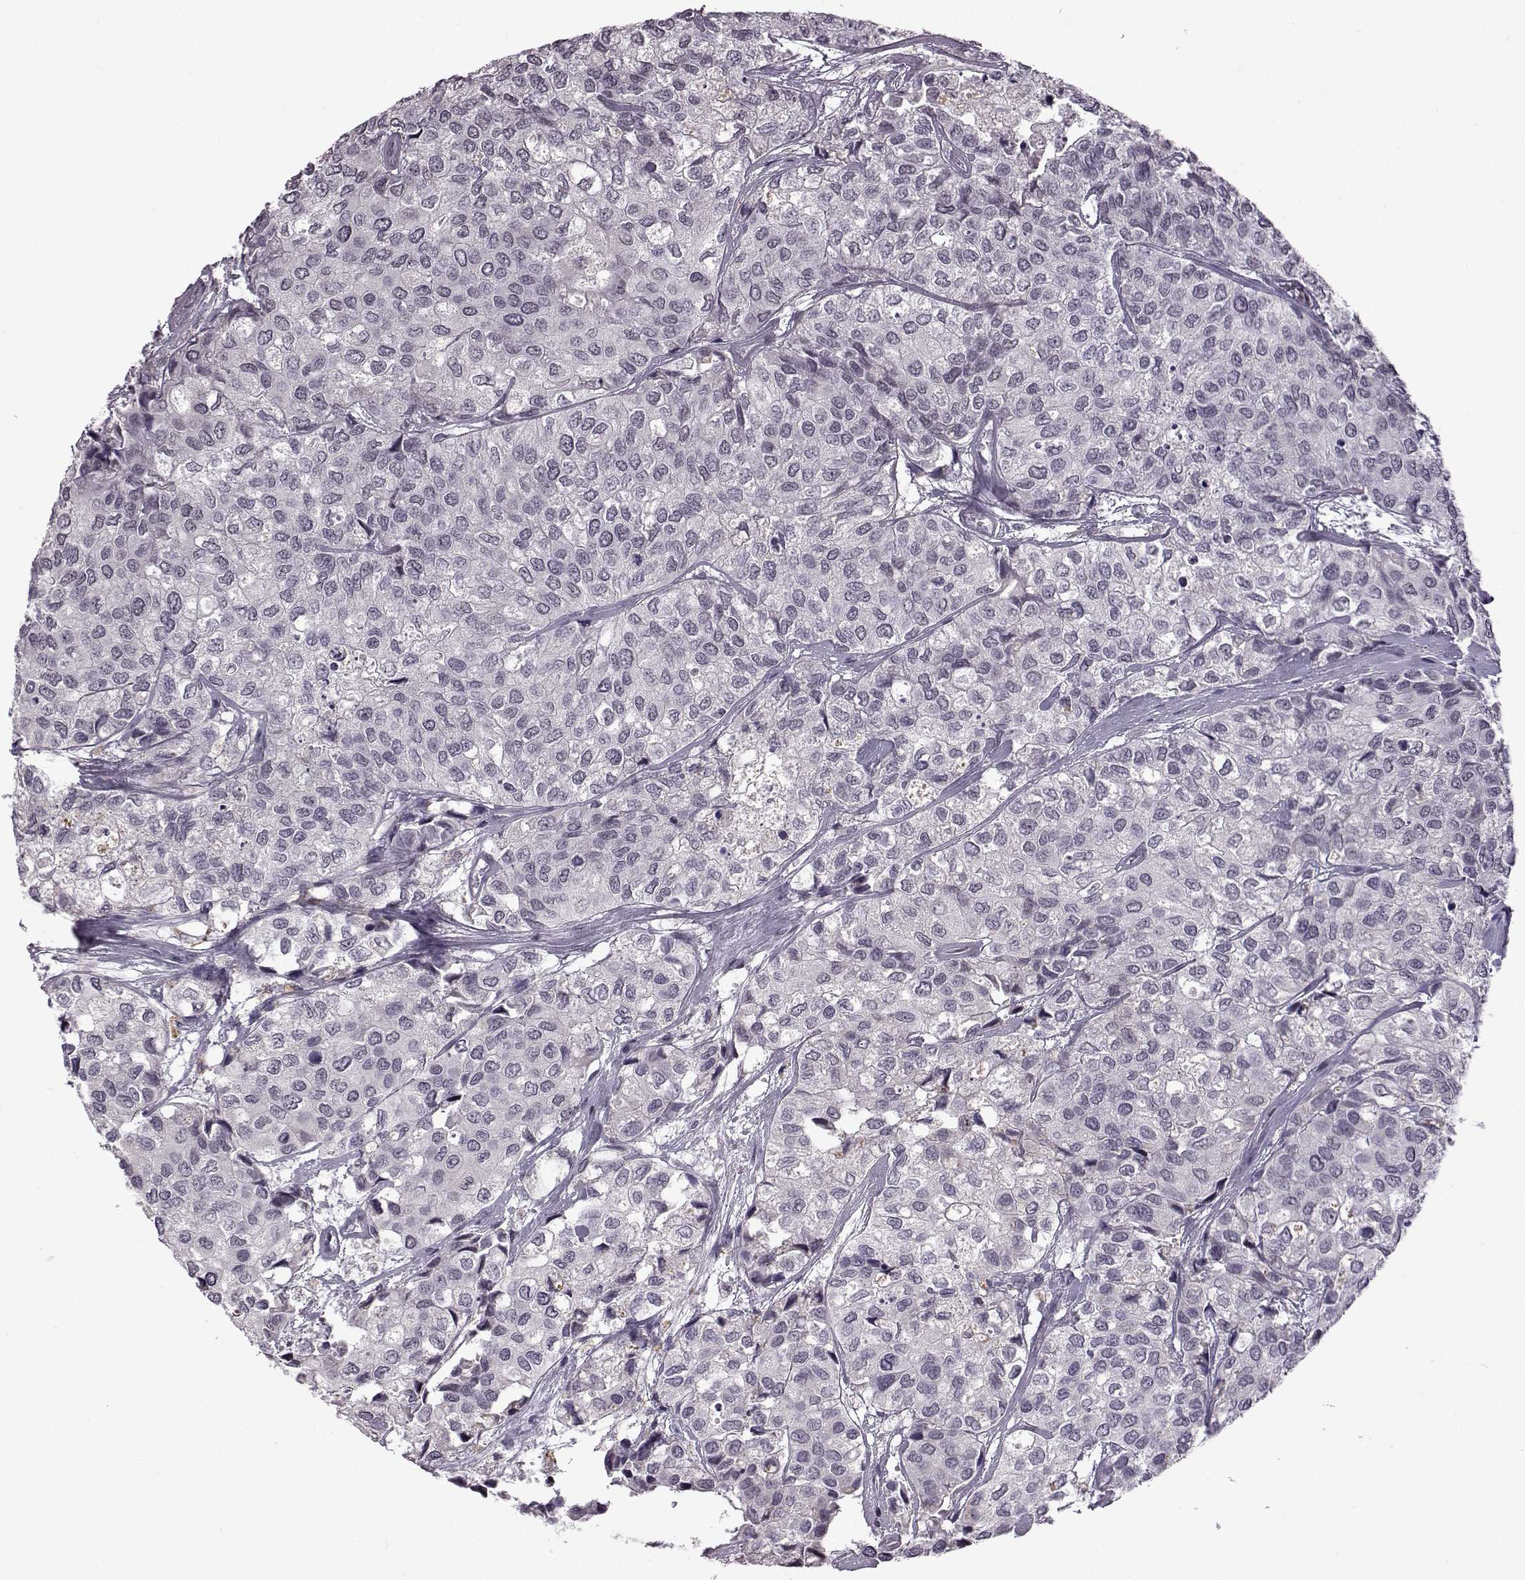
{"staining": {"intensity": "negative", "quantity": "none", "location": "none"}, "tissue": "urothelial cancer", "cell_type": "Tumor cells", "image_type": "cancer", "snomed": [{"axis": "morphology", "description": "Urothelial carcinoma, High grade"}, {"axis": "topography", "description": "Urinary bladder"}], "caption": "IHC of human urothelial carcinoma (high-grade) reveals no expression in tumor cells. The staining was performed using DAB (3,3'-diaminobenzidine) to visualize the protein expression in brown, while the nuclei were stained in blue with hematoxylin (Magnification: 20x).", "gene": "SYNPO2", "patient": {"sex": "male", "age": 73}}